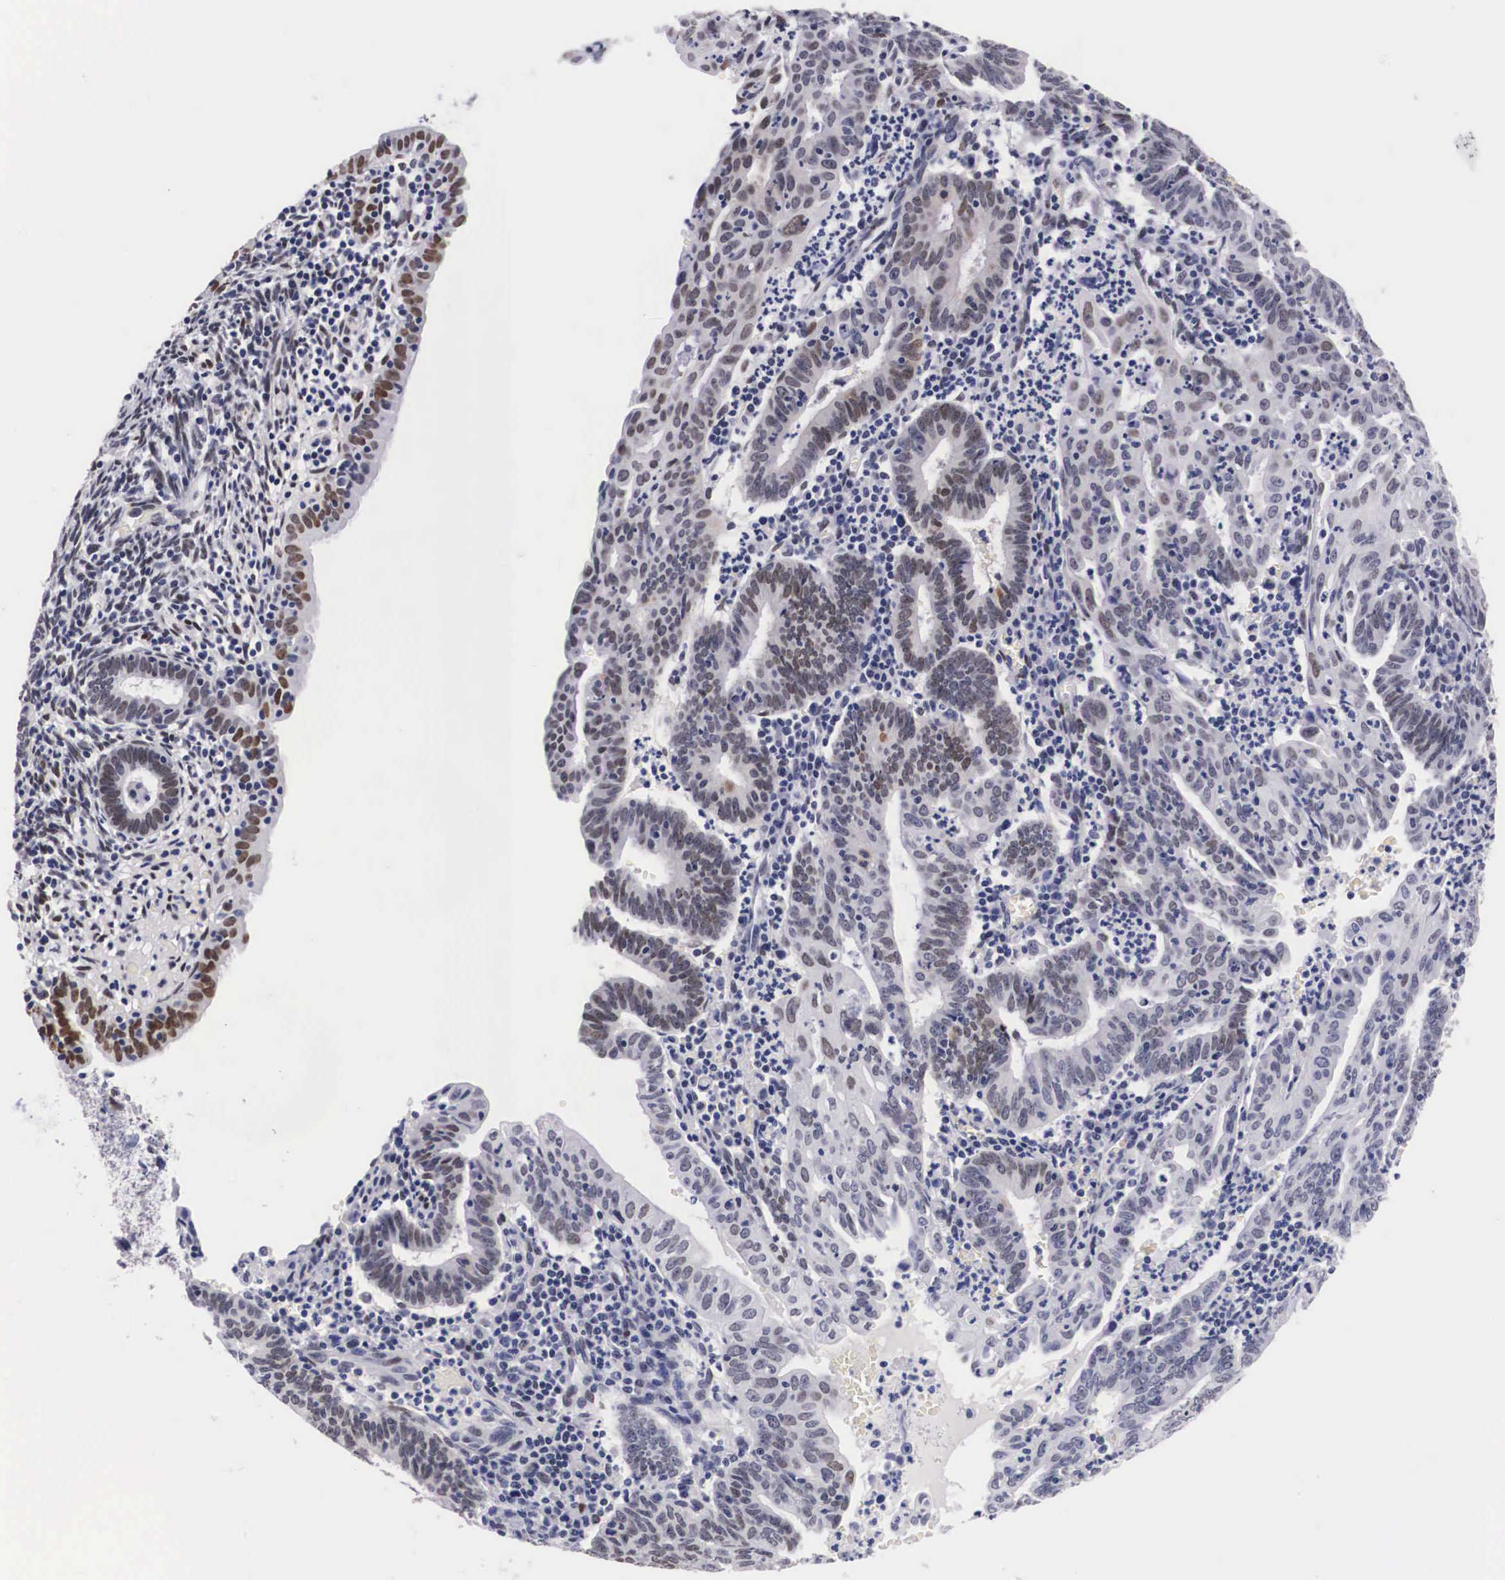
{"staining": {"intensity": "weak", "quantity": "25%-75%", "location": "nuclear"}, "tissue": "endometrial cancer", "cell_type": "Tumor cells", "image_type": "cancer", "snomed": [{"axis": "morphology", "description": "Adenocarcinoma, NOS"}, {"axis": "topography", "description": "Endometrium"}], "caption": "Endometrial cancer (adenocarcinoma) stained with DAB (3,3'-diaminobenzidine) immunohistochemistry (IHC) reveals low levels of weak nuclear positivity in about 25%-75% of tumor cells. Nuclei are stained in blue.", "gene": "KHDRBS3", "patient": {"sex": "female", "age": 60}}